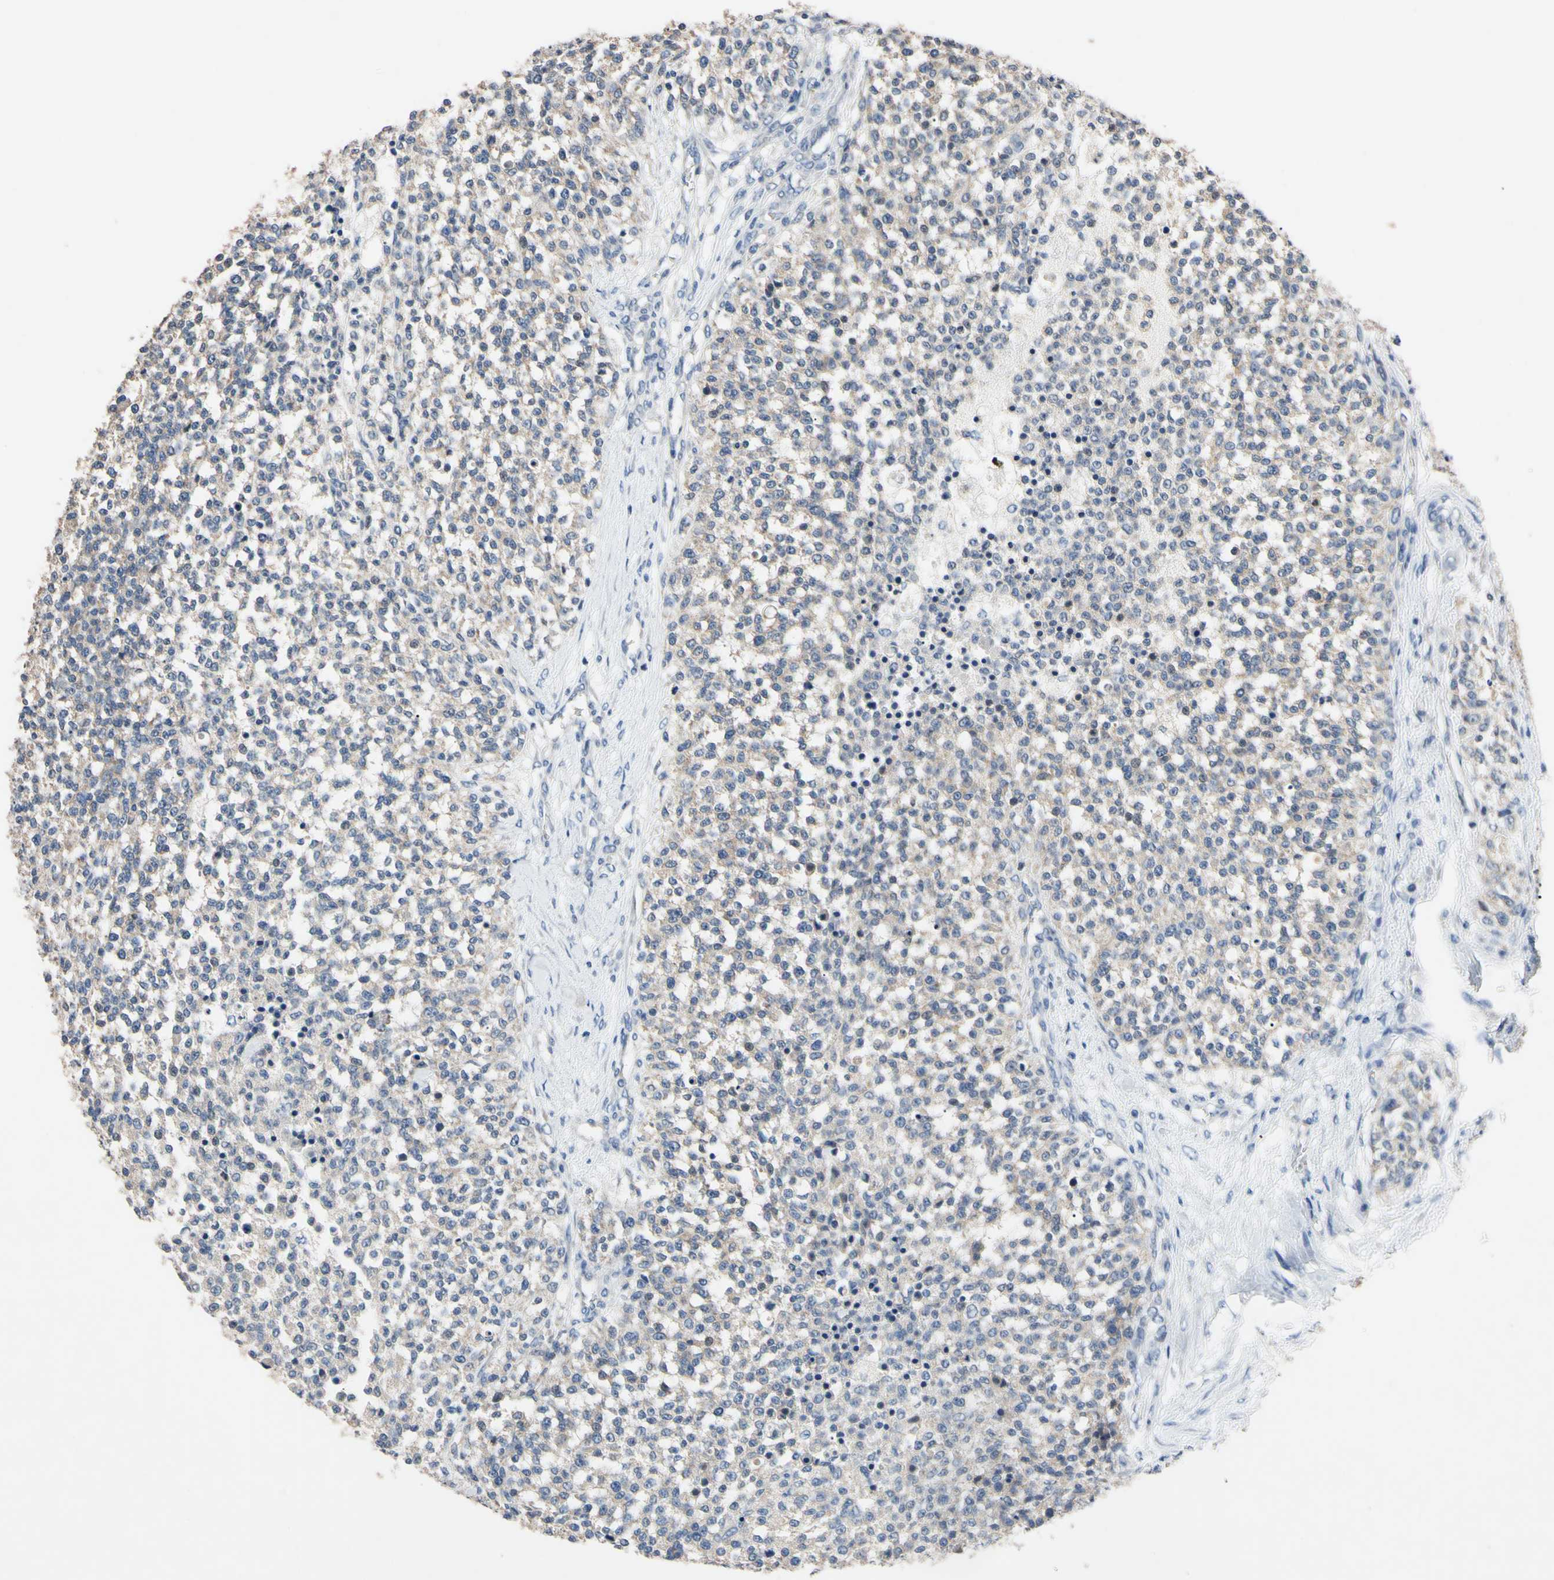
{"staining": {"intensity": "weak", "quantity": "<25%", "location": "cytoplasmic/membranous"}, "tissue": "testis cancer", "cell_type": "Tumor cells", "image_type": "cancer", "snomed": [{"axis": "morphology", "description": "Seminoma, NOS"}, {"axis": "topography", "description": "Testis"}], "caption": "Immunohistochemical staining of human testis cancer reveals no significant staining in tumor cells.", "gene": "PNKD", "patient": {"sex": "male", "age": 59}}